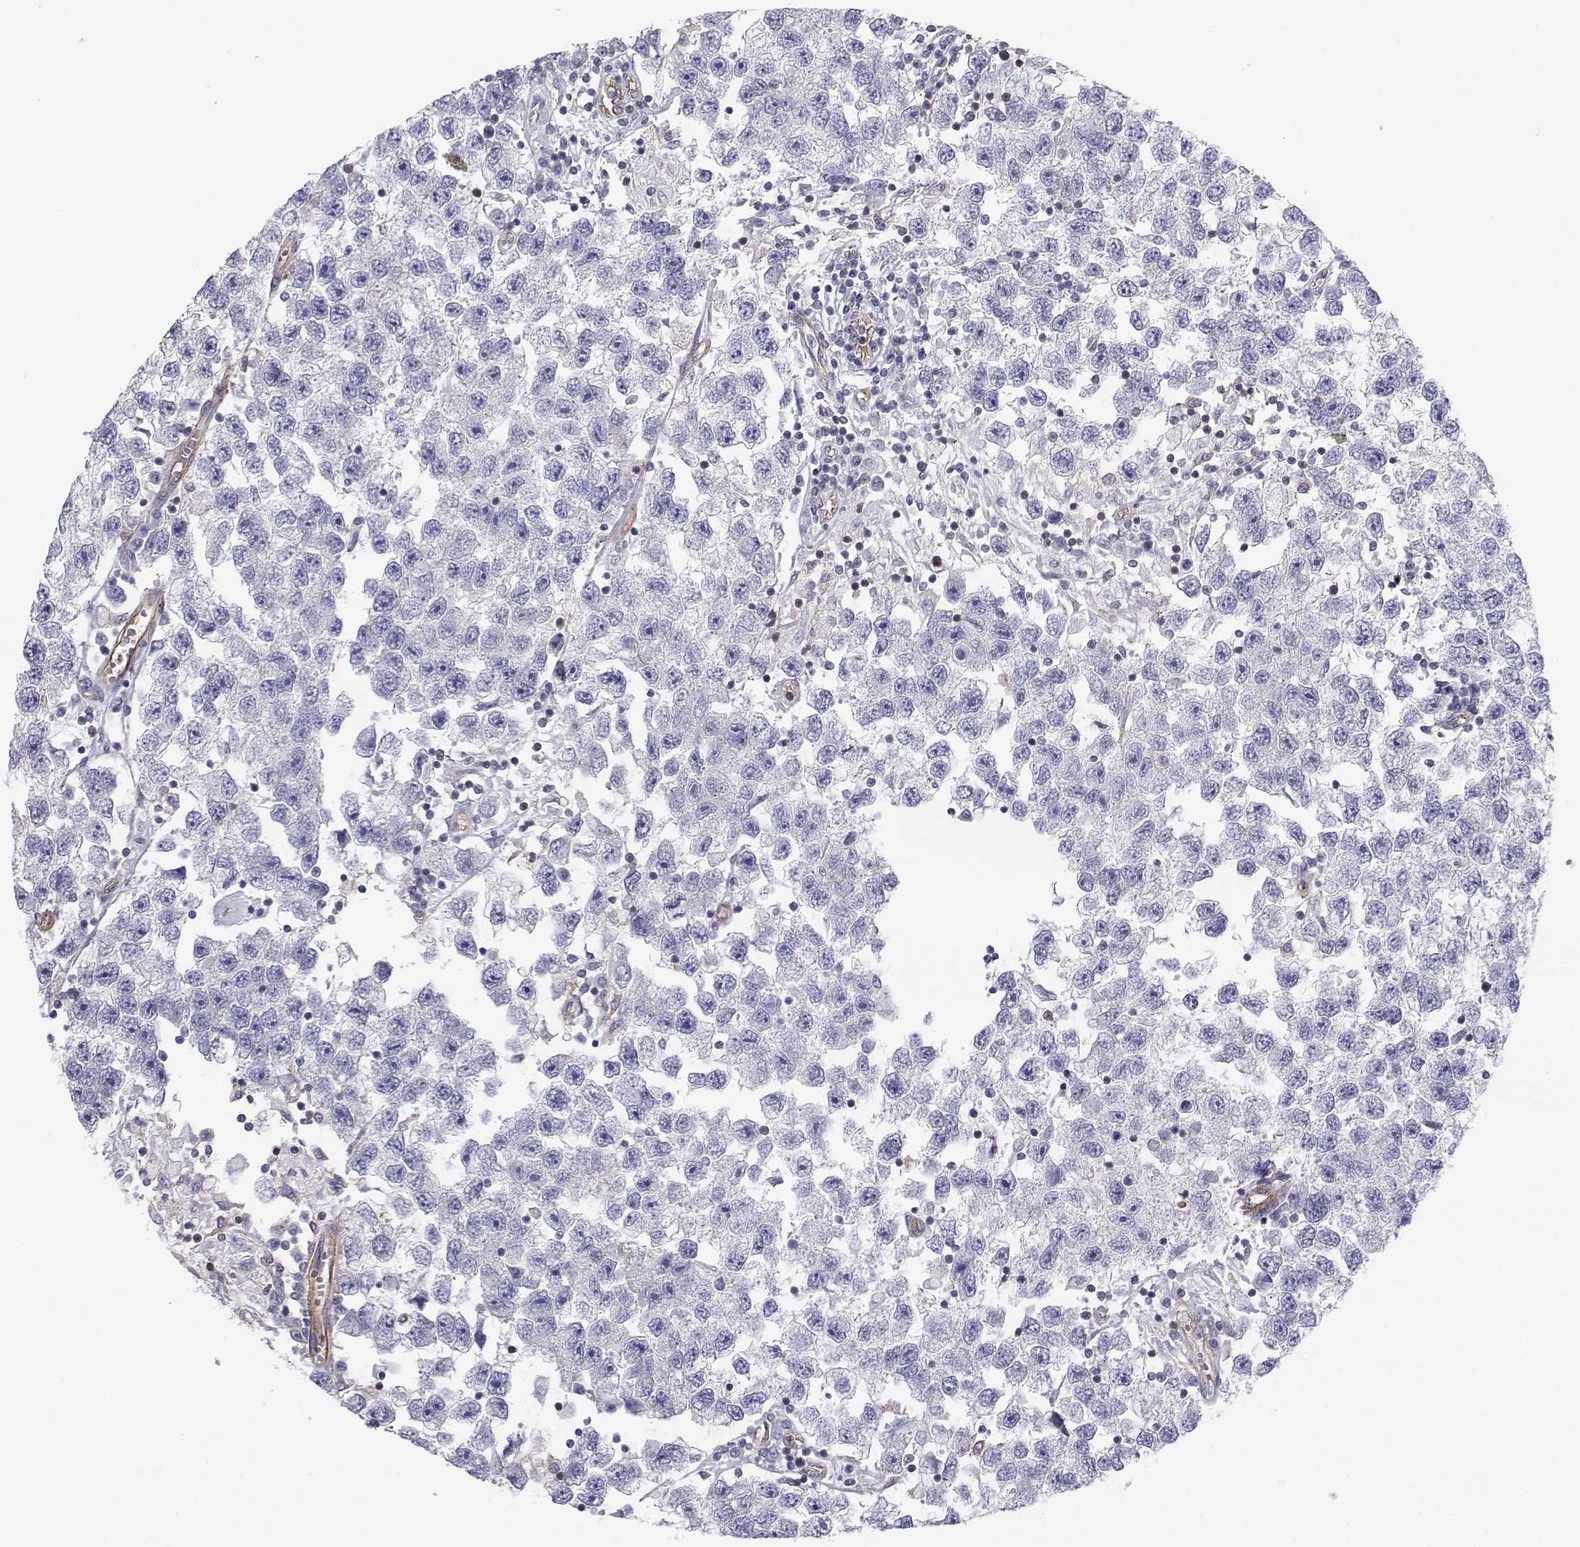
{"staining": {"intensity": "negative", "quantity": "none", "location": "none"}, "tissue": "testis cancer", "cell_type": "Tumor cells", "image_type": "cancer", "snomed": [{"axis": "morphology", "description": "Seminoma, NOS"}, {"axis": "topography", "description": "Testis"}], "caption": "Seminoma (testis) stained for a protein using IHC reveals no positivity tumor cells.", "gene": "MYH9", "patient": {"sex": "male", "age": 26}}